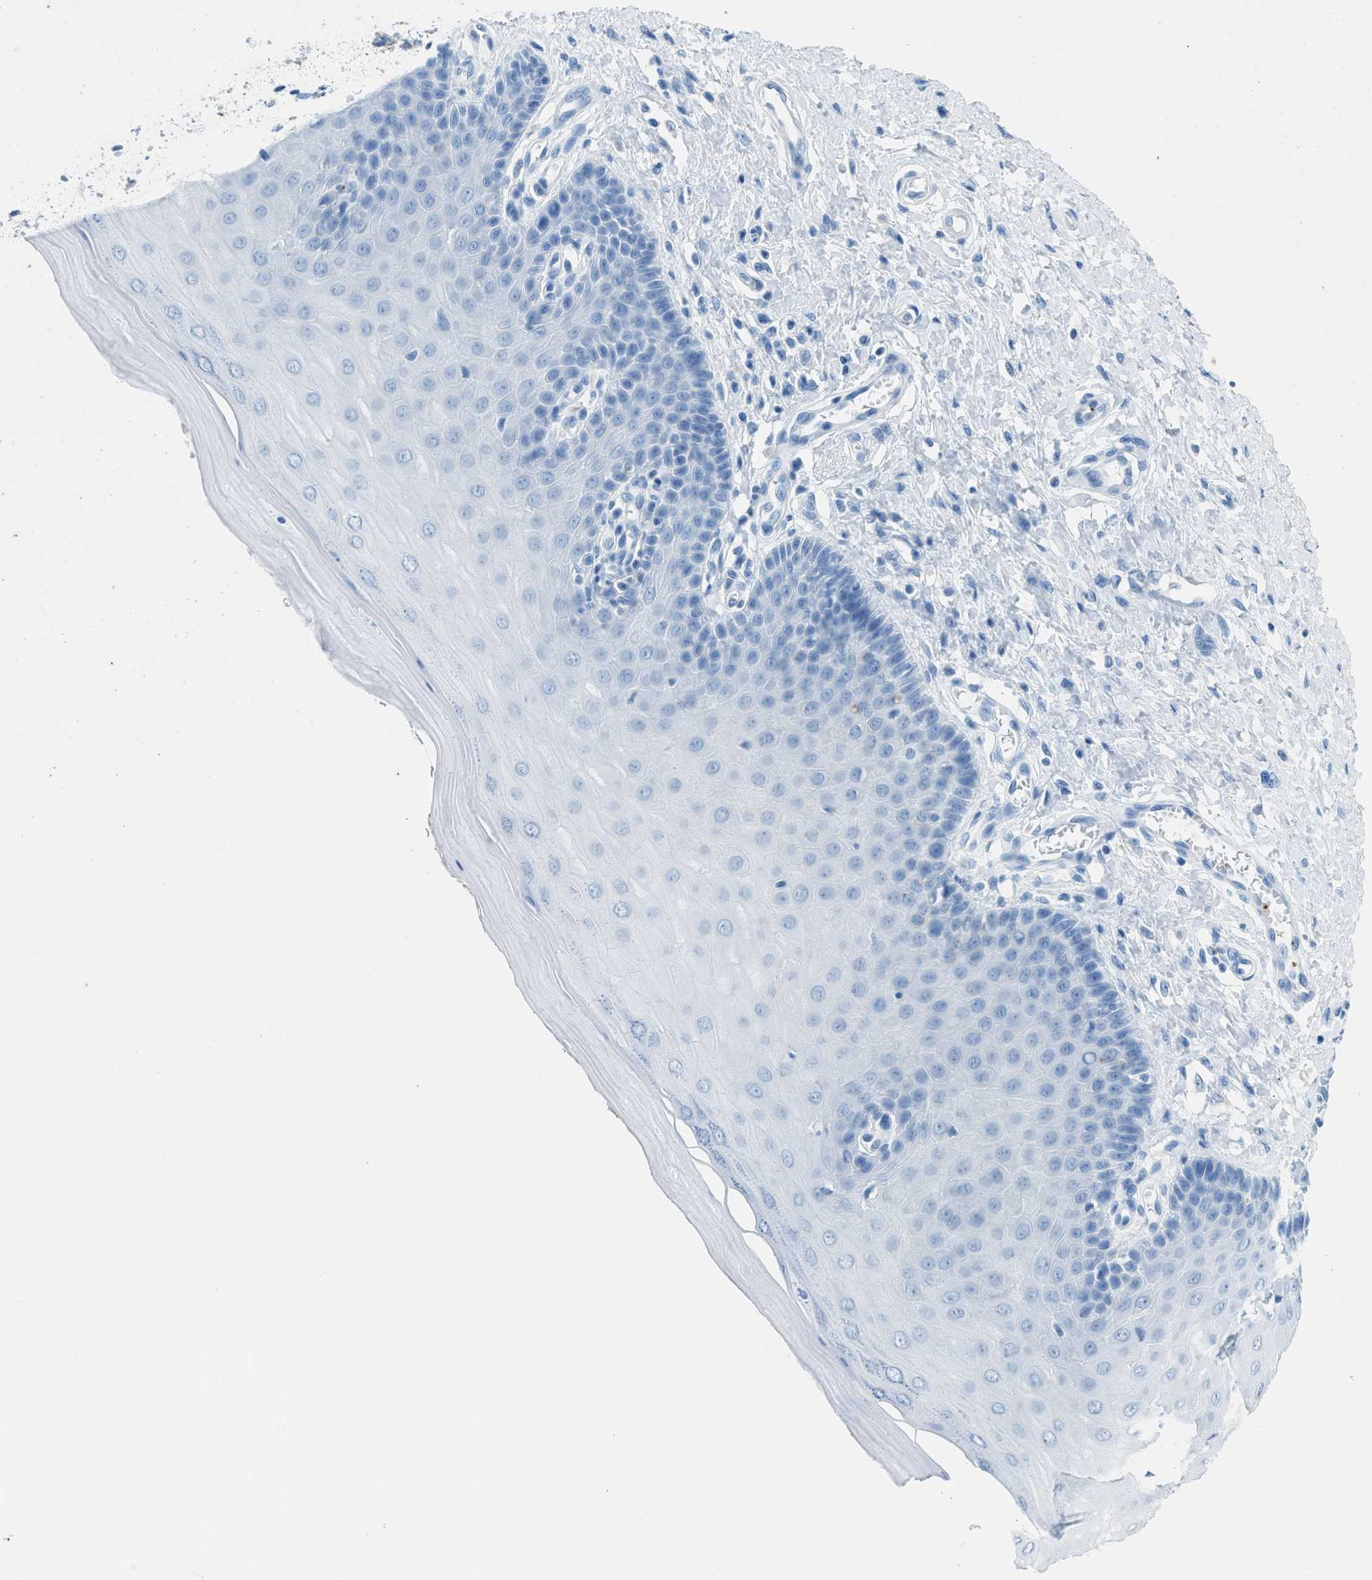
{"staining": {"intensity": "moderate", "quantity": "<25%", "location": "cytoplasmic/membranous"}, "tissue": "cervix", "cell_type": "Glandular cells", "image_type": "normal", "snomed": [{"axis": "morphology", "description": "Normal tissue, NOS"}, {"axis": "topography", "description": "Cervix"}], "caption": "This is an image of IHC staining of unremarkable cervix, which shows moderate positivity in the cytoplasmic/membranous of glandular cells.", "gene": "FAIM2", "patient": {"sex": "female", "age": 55}}